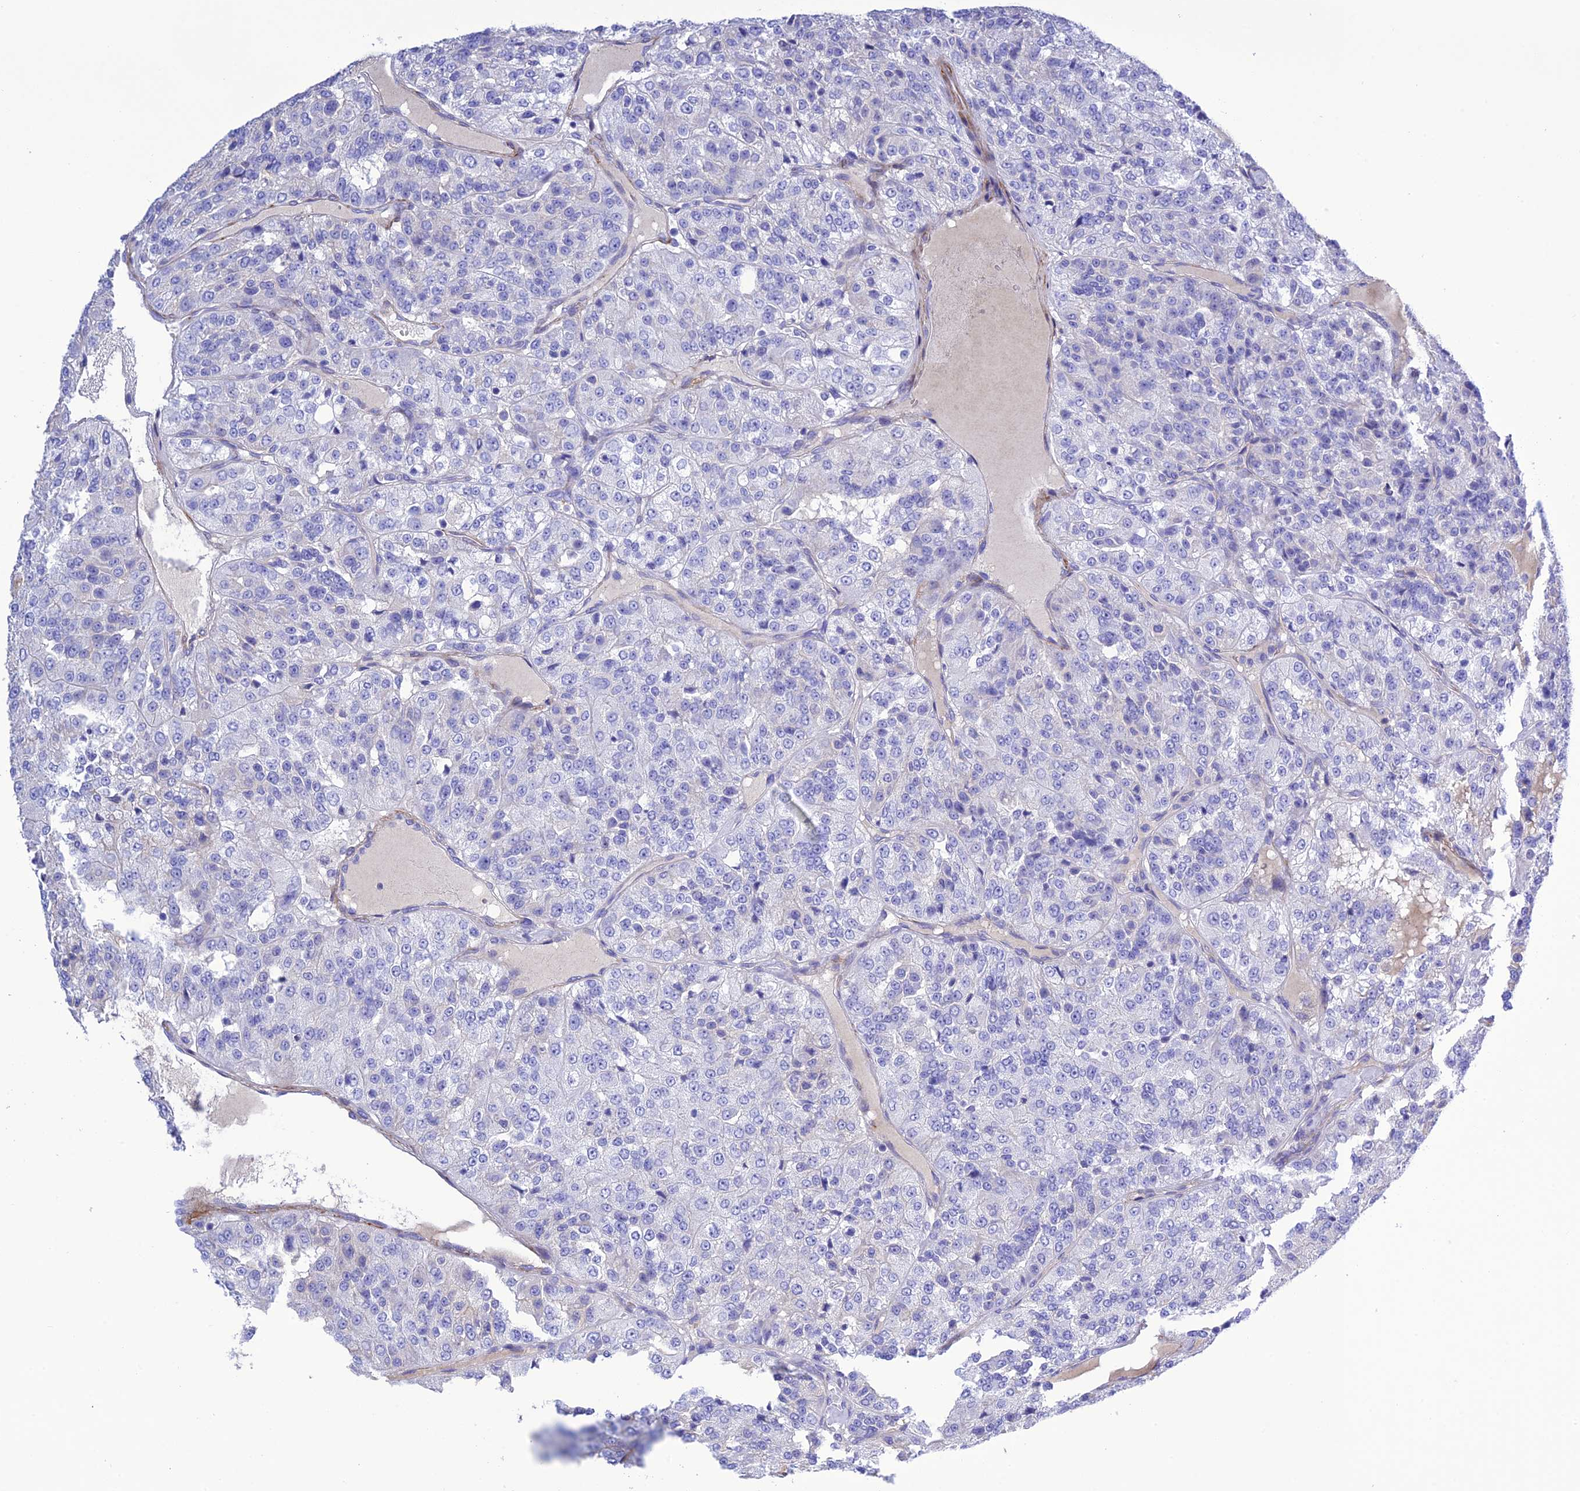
{"staining": {"intensity": "negative", "quantity": "none", "location": "none"}, "tissue": "renal cancer", "cell_type": "Tumor cells", "image_type": "cancer", "snomed": [{"axis": "morphology", "description": "Adenocarcinoma, NOS"}, {"axis": "topography", "description": "Kidney"}], "caption": "IHC micrograph of human renal cancer (adenocarcinoma) stained for a protein (brown), which demonstrates no staining in tumor cells.", "gene": "FRA10AC1", "patient": {"sex": "female", "age": 63}}